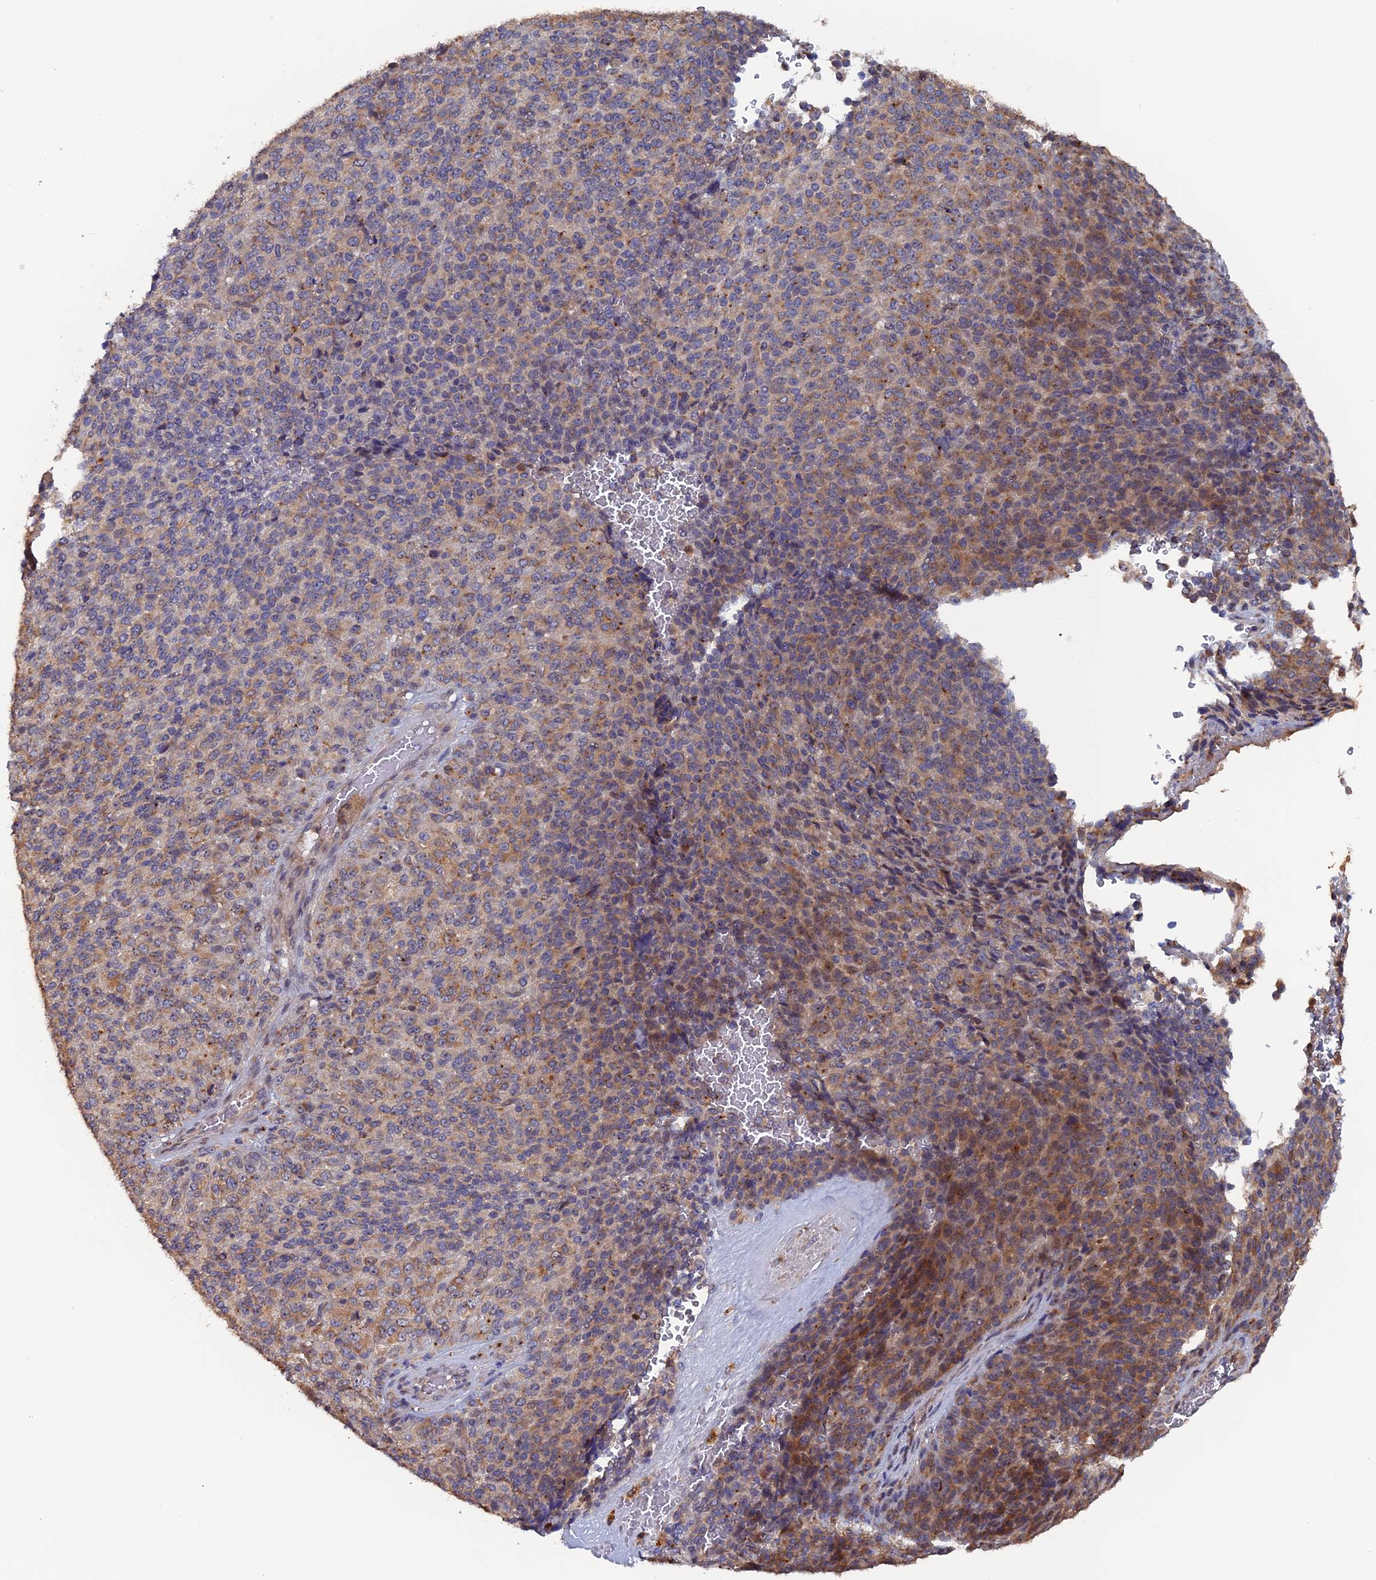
{"staining": {"intensity": "moderate", "quantity": "25%-75%", "location": "cytoplasmic/membranous"}, "tissue": "melanoma", "cell_type": "Tumor cells", "image_type": "cancer", "snomed": [{"axis": "morphology", "description": "Malignant melanoma, Metastatic site"}, {"axis": "topography", "description": "Brain"}], "caption": "A micrograph of human malignant melanoma (metastatic site) stained for a protein reveals moderate cytoplasmic/membranous brown staining in tumor cells.", "gene": "VPS37C", "patient": {"sex": "female", "age": 56}}